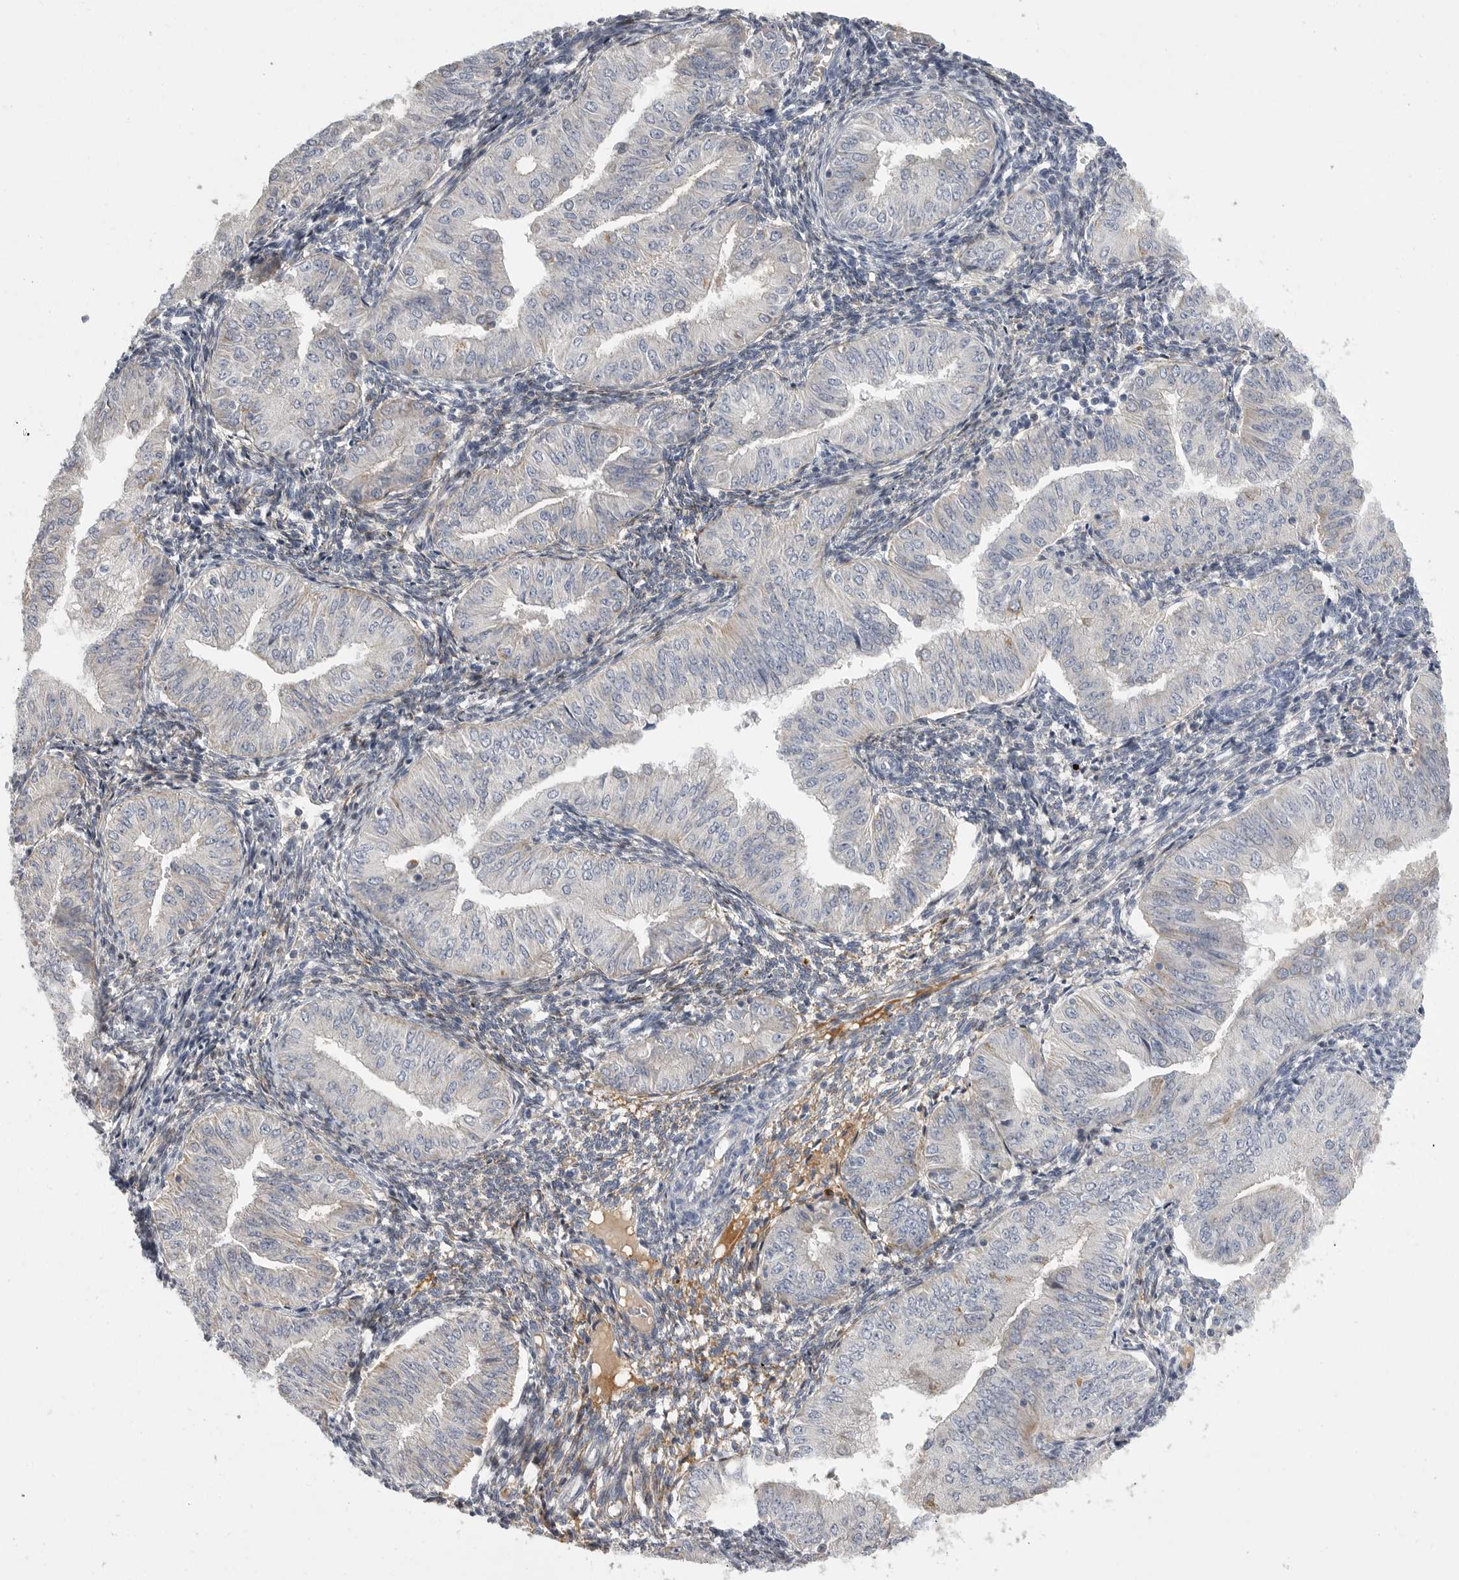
{"staining": {"intensity": "negative", "quantity": "none", "location": "none"}, "tissue": "endometrial cancer", "cell_type": "Tumor cells", "image_type": "cancer", "snomed": [{"axis": "morphology", "description": "Normal tissue, NOS"}, {"axis": "morphology", "description": "Adenocarcinoma, NOS"}, {"axis": "topography", "description": "Endometrium"}], "caption": "Human endometrial cancer (adenocarcinoma) stained for a protein using IHC exhibits no positivity in tumor cells.", "gene": "SDC3", "patient": {"sex": "female", "age": 53}}